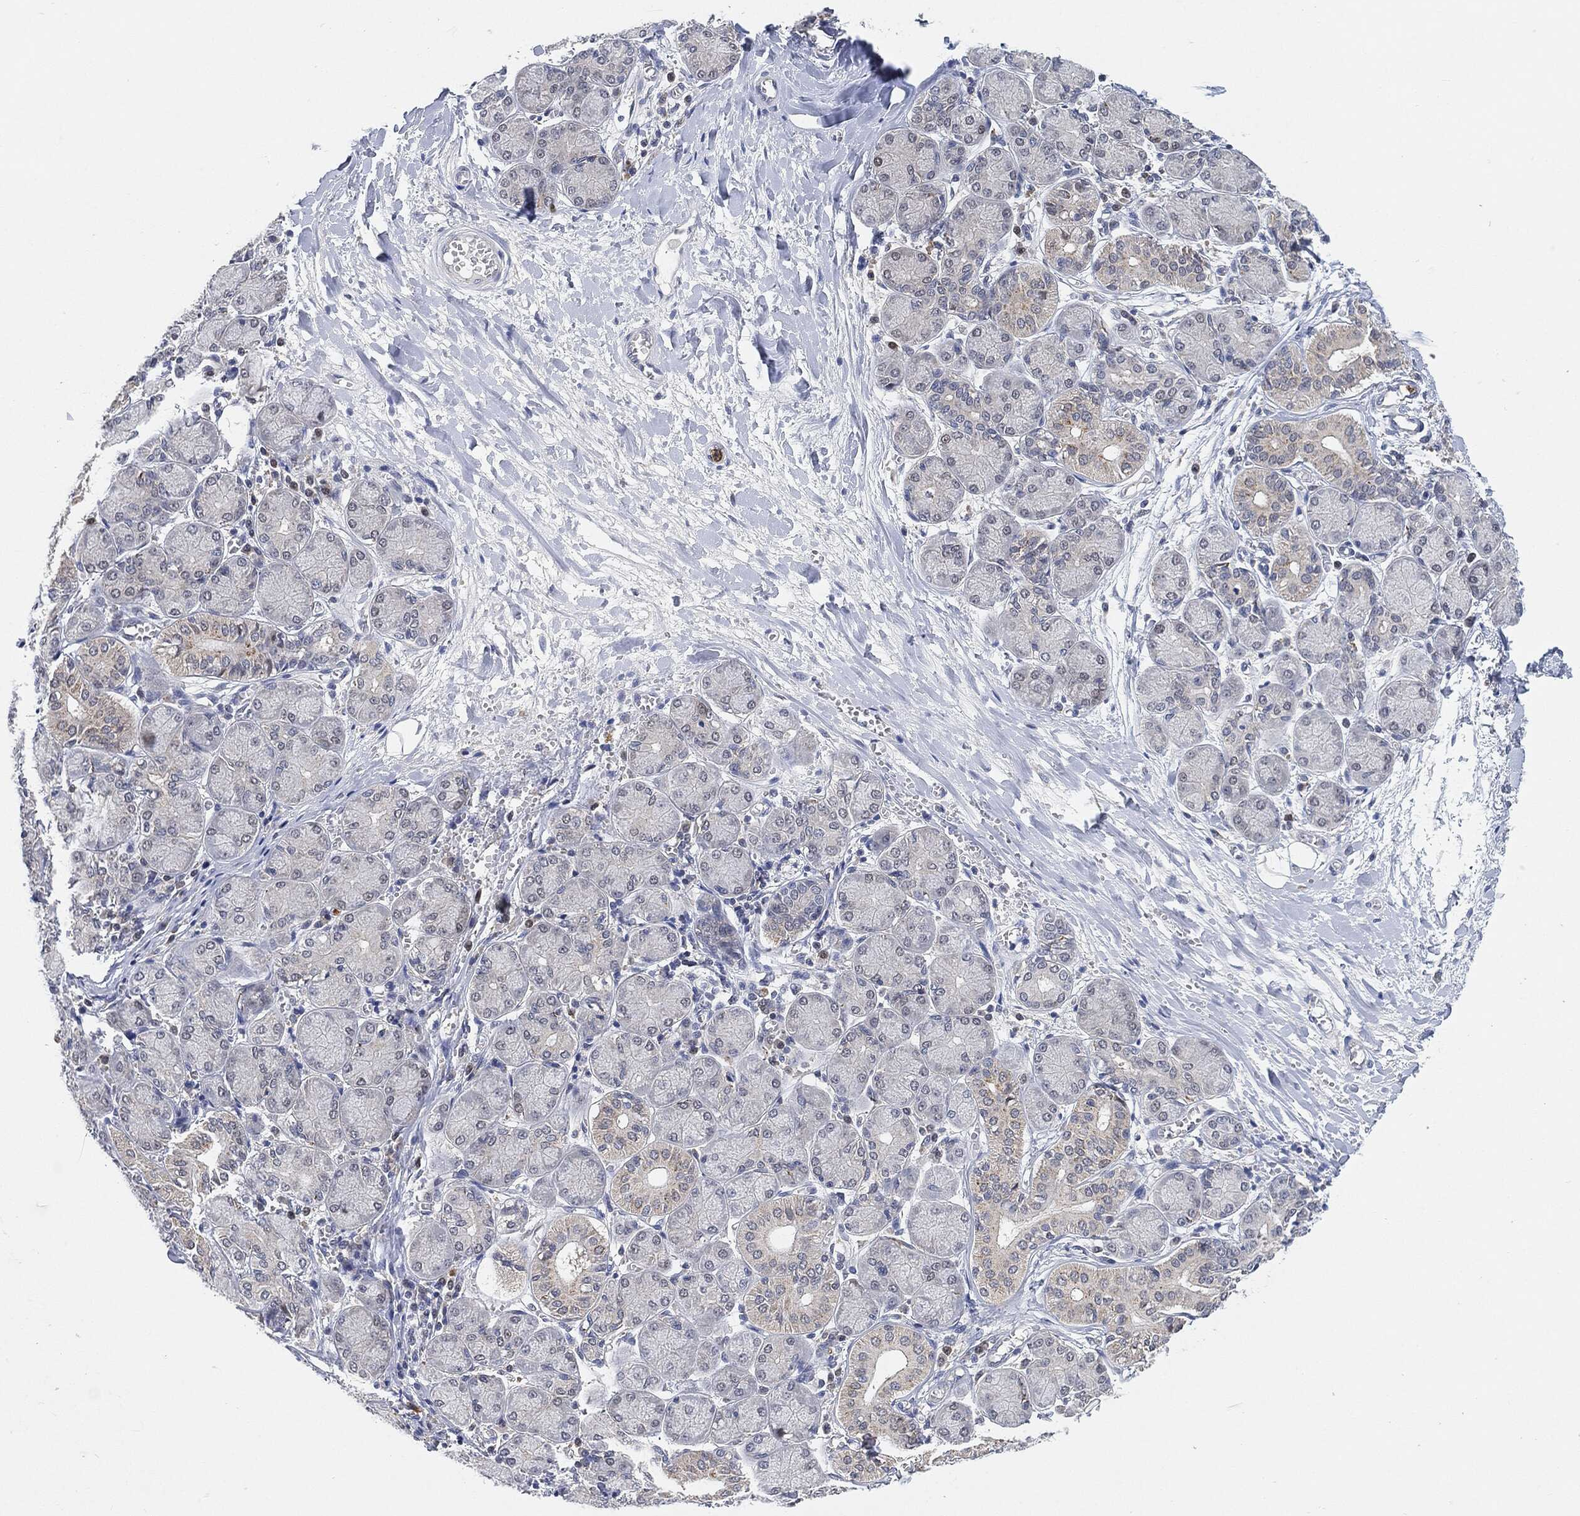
{"staining": {"intensity": "negative", "quantity": "none", "location": "none"}, "tissue": "salivary gland", "cell_type": "Glandular cells", "image_type": "normal", "snomed": [{"axis": "morphology", "description": "Normal tissue, NOS"}, {"axis": "topography", "description": "Salivary gland"}, {"axis": "topography", "description": "Peripheral nerve tissue"}], "caption": "Glandular cells are negative for brown protein staining in benign salivary gland. (Stains: DAB (3,3'-diaminobenzidine) immunohistochemistry (IHC) with hematoxylin counter stain, Microscopy: brightfield microscopy at high magnification).", "gene": "VSIG4", "patient": {"sex": "female", "age": 24}}